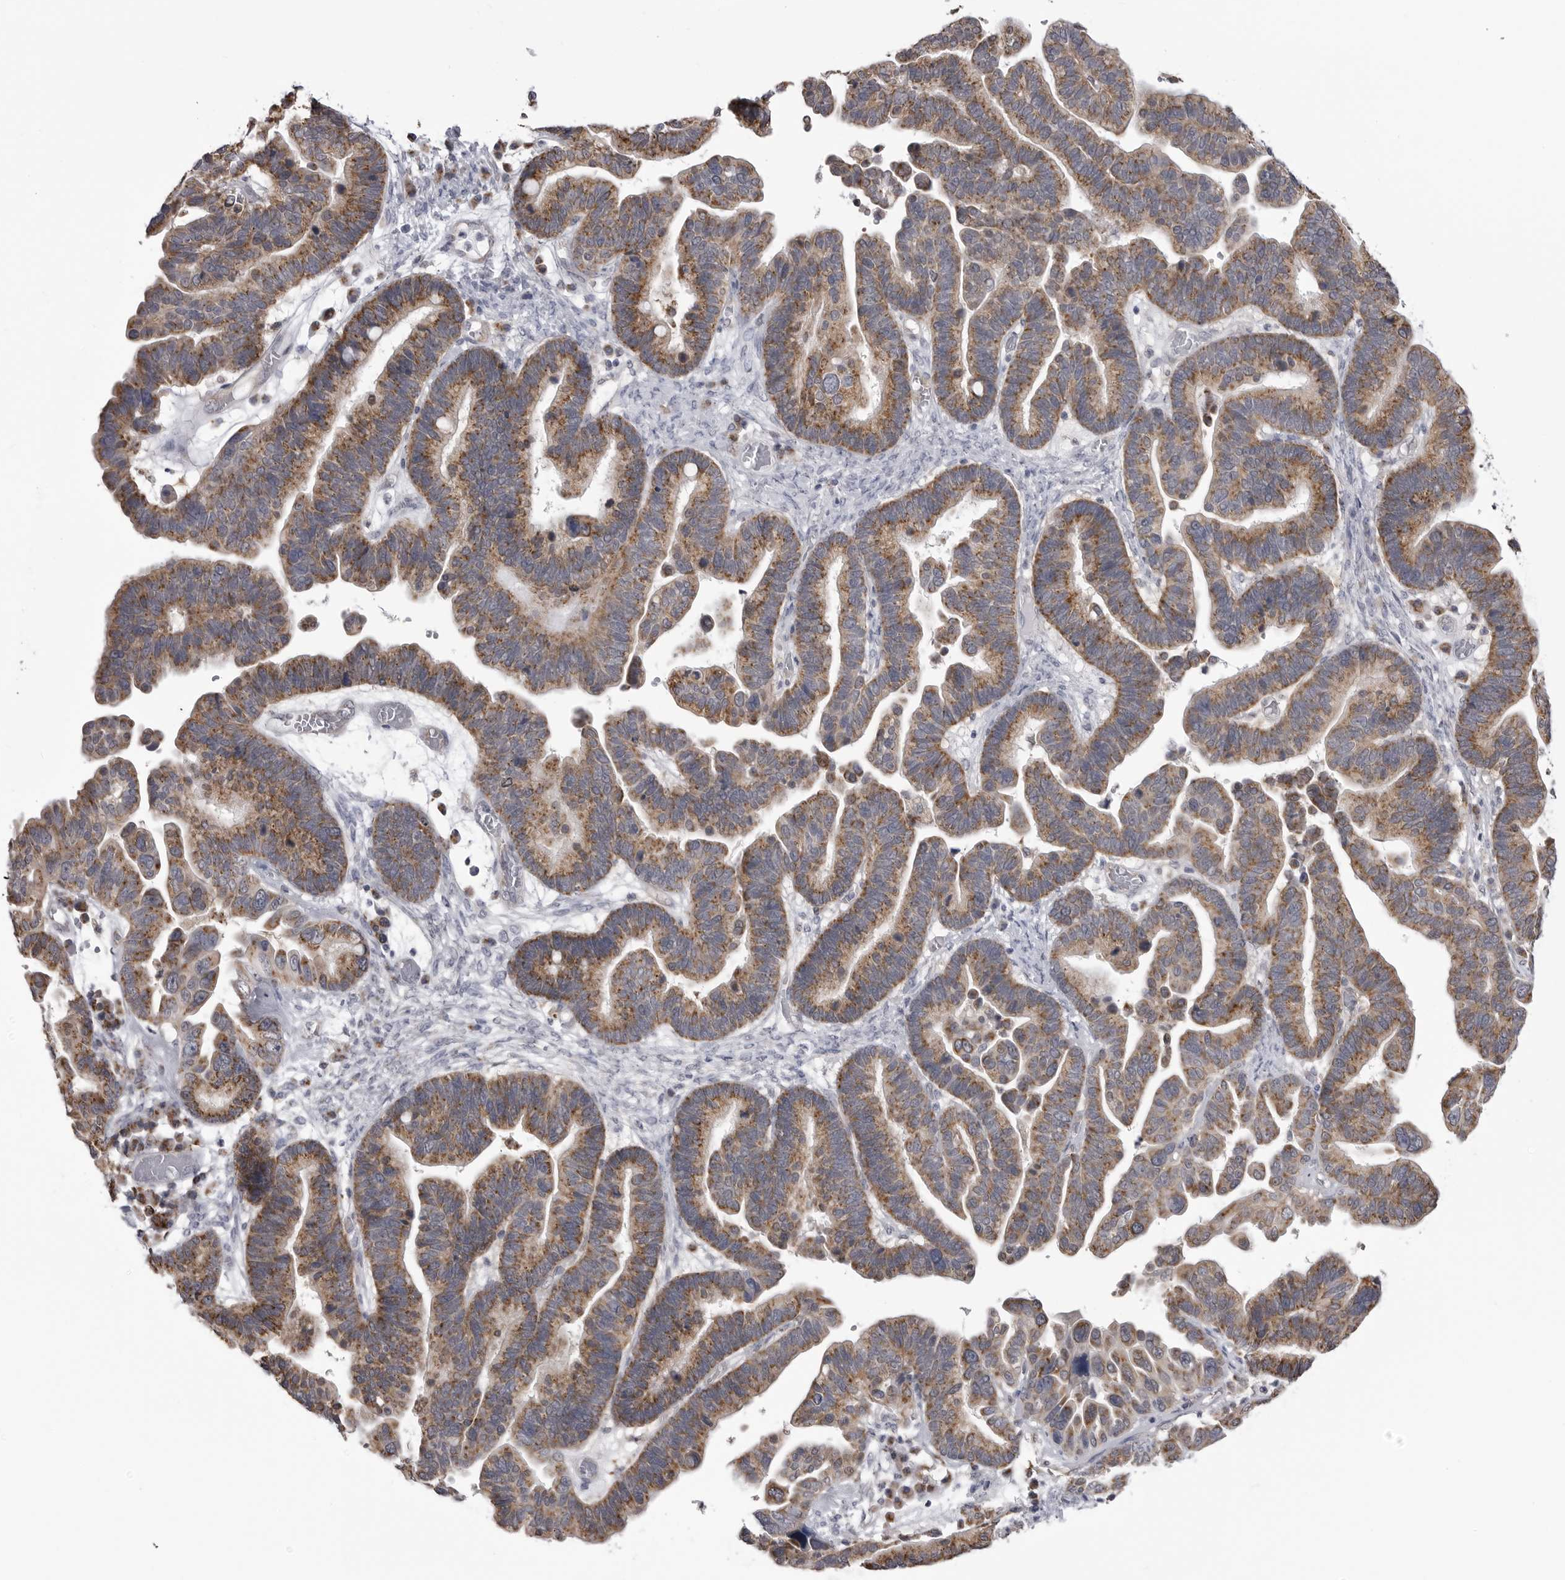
{"staining": {"intensity": "moderate", "quantity": ">75%", "location": "cytoplasmic/membranous"}, "tissue": "ovarian cancer", "cell_type": "Tumor cells", "image_type": "cancer", "snomed": [{"axis": "morphology", "description": "Cystadenocarcinoma, serous, NOS"}, {"axis": "topography", "description": "Ovary"}], "caption": "A photomicrograph of human ovarian cancer stained for a protein demonstrates moderate cytoplasmic/membranous brown staining in tumor cells.", "gene": "FH", "patient": {"sex": "female", "age": 56}}